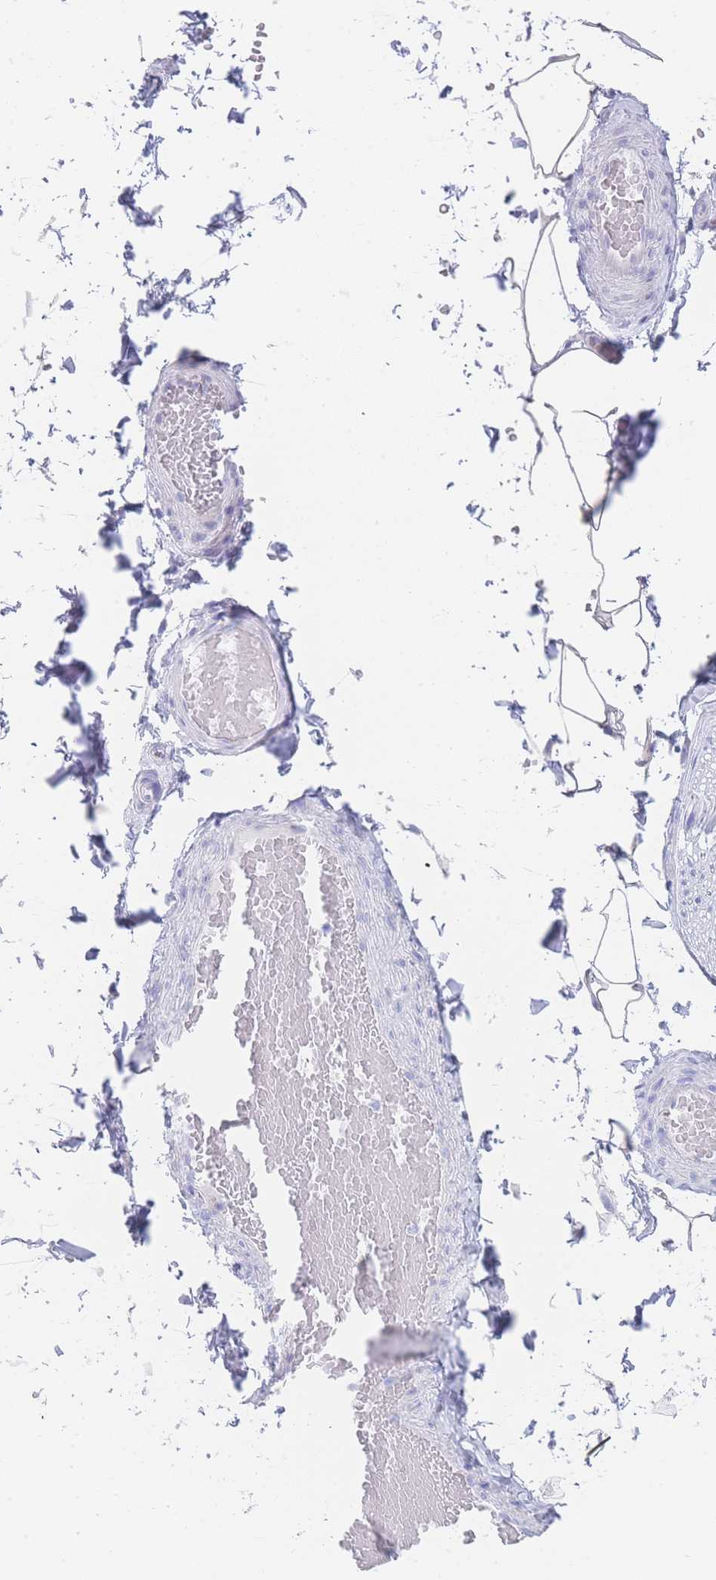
{"staining": {"intensity": "negative", "quantity": "none", "location": "none"}, "tissue": "adipose tissue", "cell_type": "Adipocytes", "image_type": "normal", "snomed": [{"axis": "morphology", "description": "Normal tissue, NOS"}, {"axis": "topography", "description": "Soft tissue"}, {"axis": "topography", "description": "Vascular tissue"}, {"axis": "topography", "description": "Peripheral nerve tissue"}], "caption": "IHC of normal human adipose tissue shows no expression in adipocytes. (Brightfield microscopy of DAB immunohistochemistry (IHC) at high magnification).", "gene": "LZTFL1", "patient": {"sex": "male", "age": 32}}